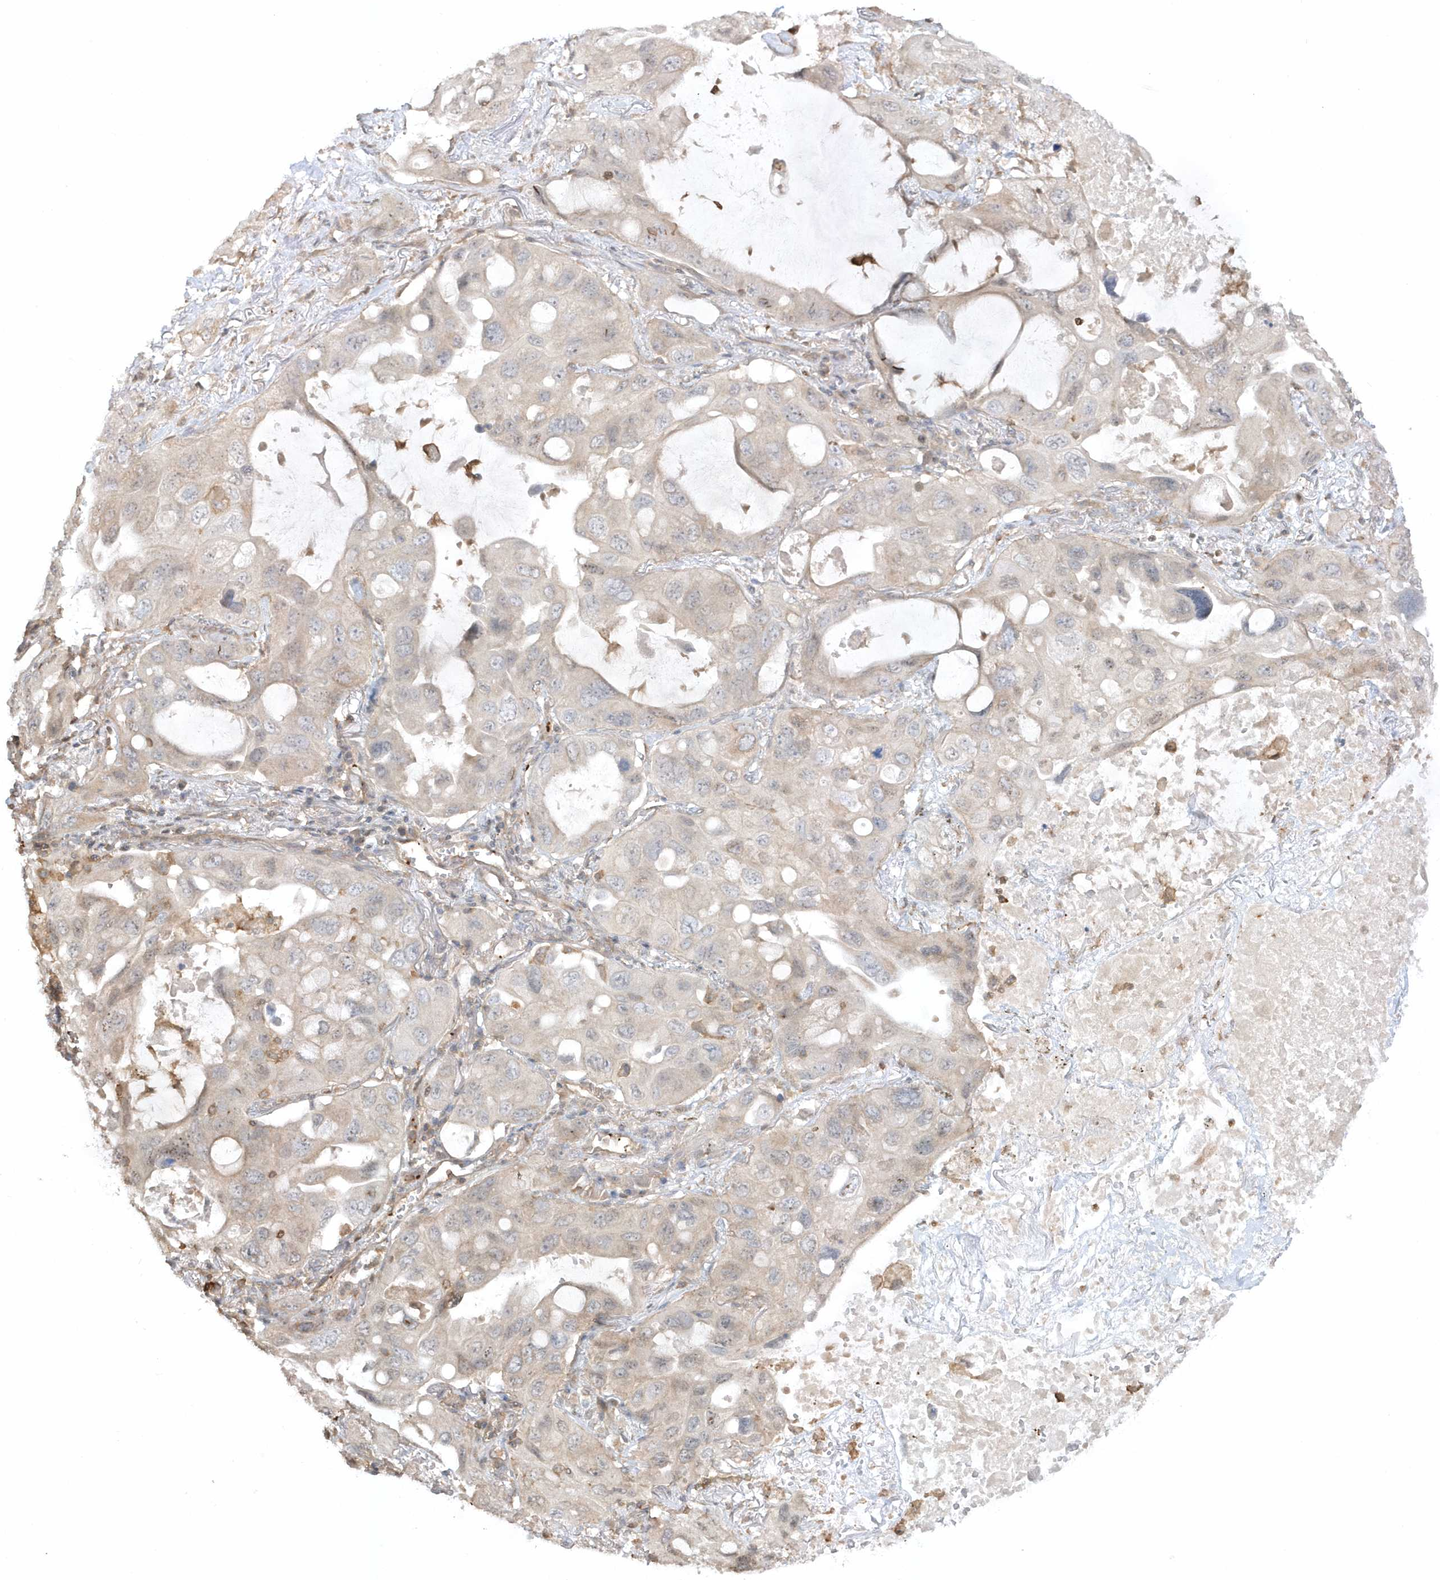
{"staining": {"intensity": "weak", "quantity": "<25%", "location": "cytoplasmic/membranous"}, "tissue": "lung cancer", "cell_type": "Tumor cells", "image_type": "cancer", "snomed": [{"axis": "morphology", "description": "Squamous cell carcinoma, NOS"}, {"axis": "topography", "description": "Lung"}], "caption": "High magnification brightfield microscopy of squamous cell carcinoma (lung) stained with DAB (3,3'-diaminobenzidine) (brown) and counterstained with hematoxylin (blue): tumor cells show no significant staining. (Immunohistochemistry, brightfield microscopy, high magnification).", "gene": "BSN", "patient": {"sex": "female", "age": 73}}